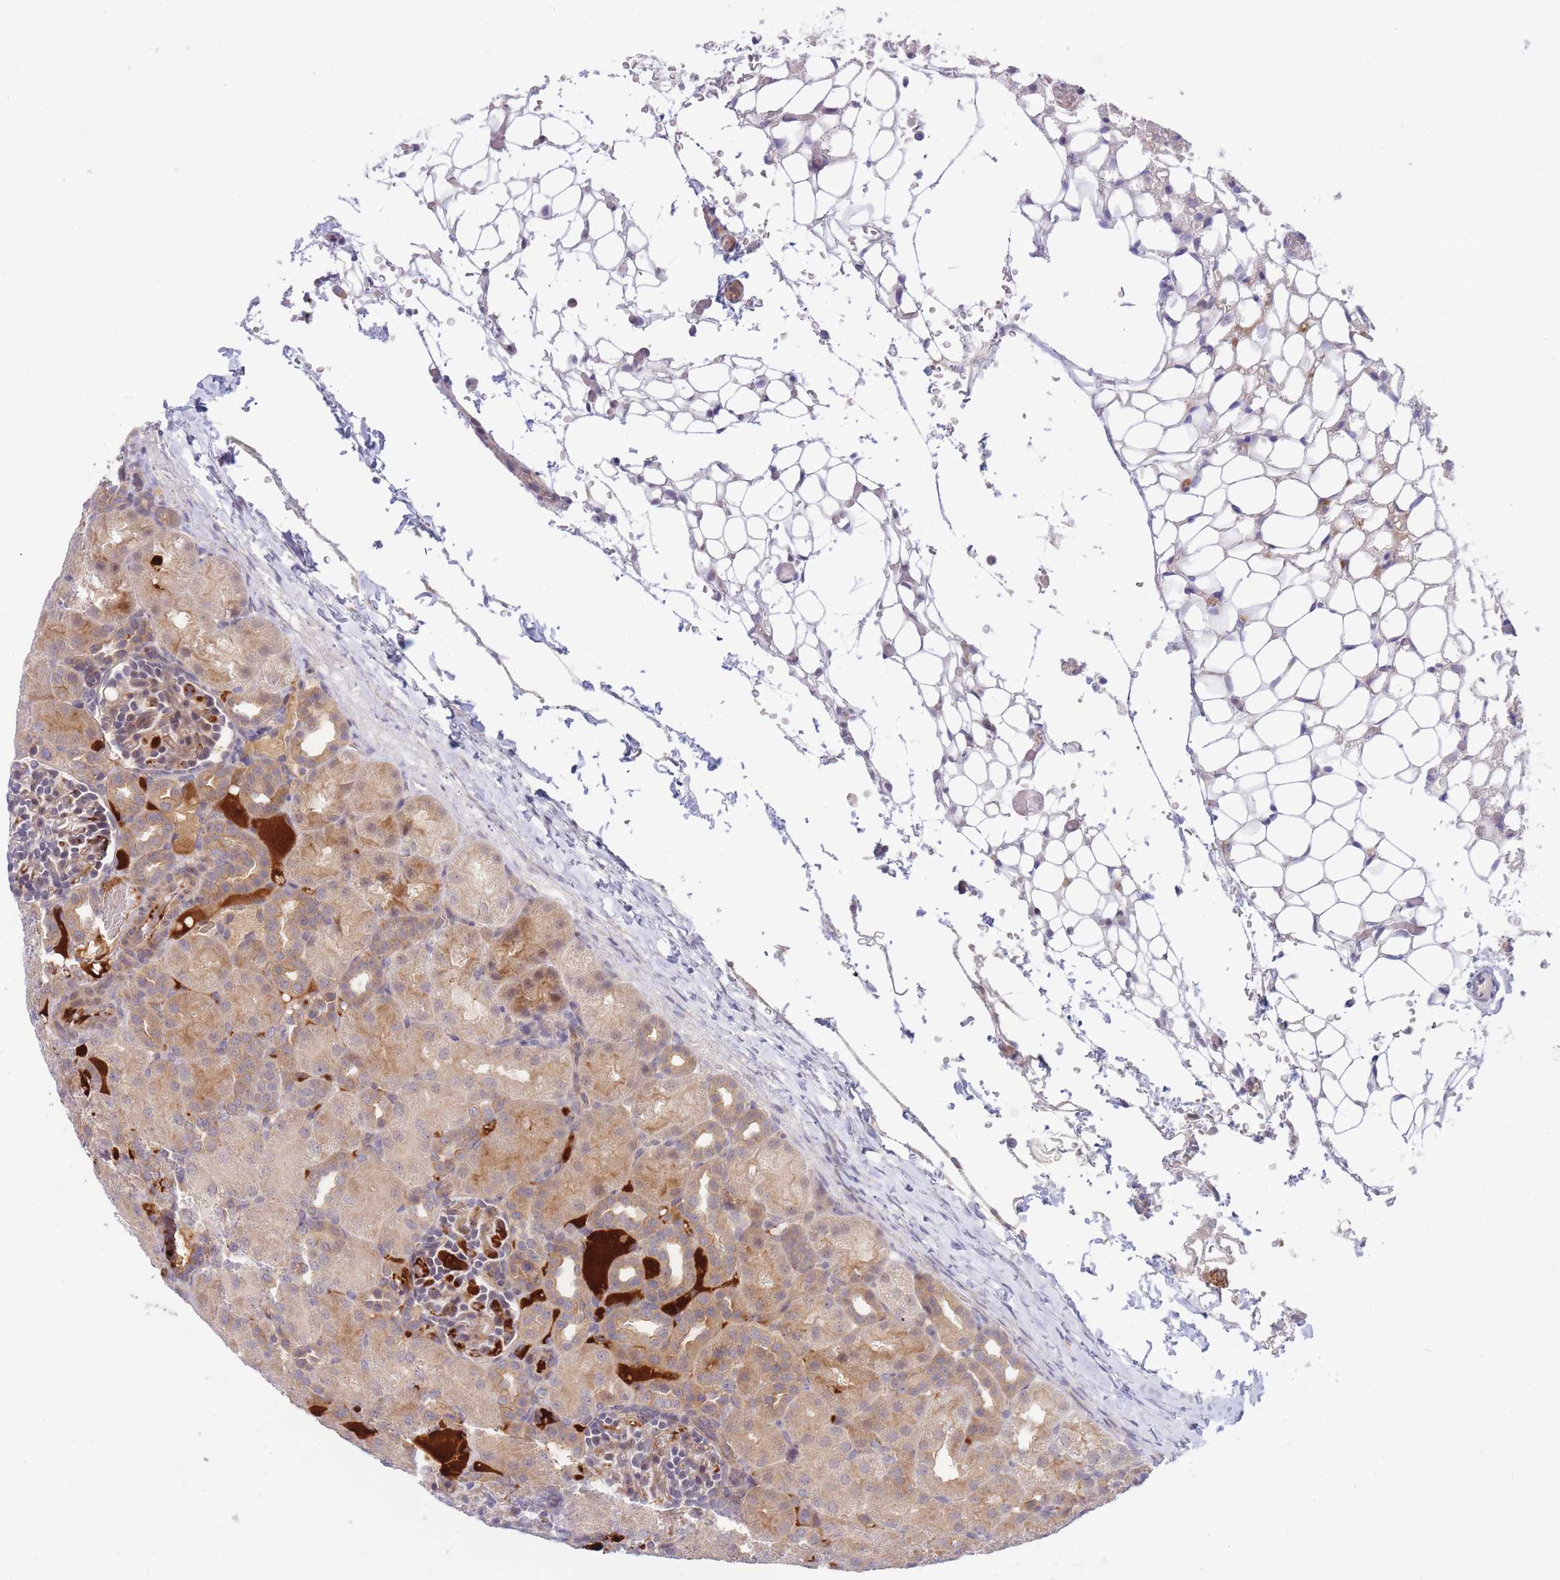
{"staining": {"intensity": "weak", "quantity": "25%-75%", "location": "cytoplasmic/membranous"}, "tissue": "kidney", "cell_type": "Cells in glomeruli", "image_type": "normal", "snomed": [{"axis": "morphology", "description": "Normal tissue, NOS"}, {"axis": "topography", "description": "Kidney"}], "caption": "Brown immunohistochemical staining in normal kidney reveals weak cytoplasmic/membranous staining in approximately 25%-75% of cells in glomeruli.", "gene": "APOL4", "patient": {"sex": "male", "age": 1}}